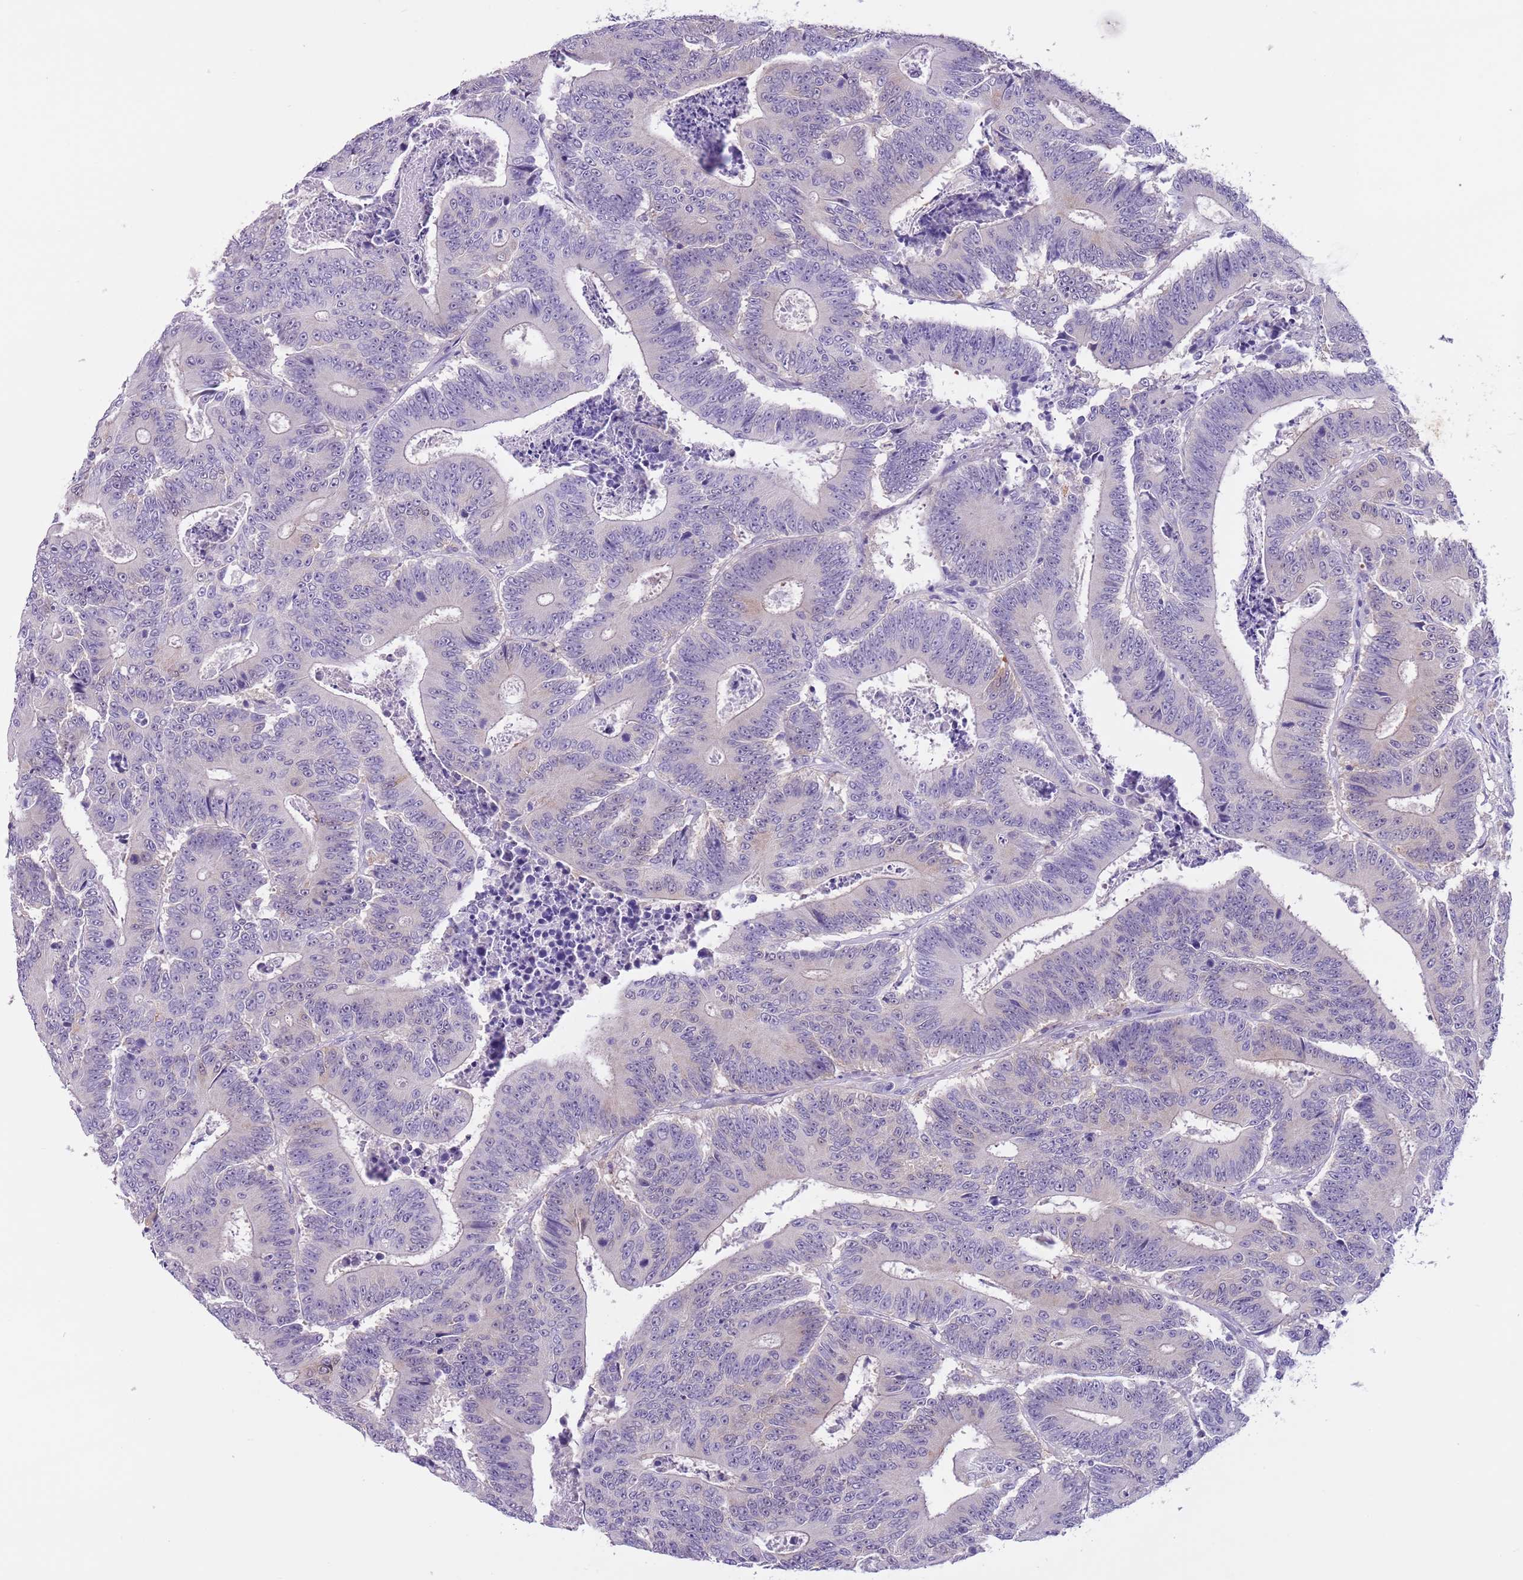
{"staining": {"intensity": "negative", "quantity": "none", "location": "none"}, "tissue": "colorectal cancer", "cell_type": "Tumor cells", "image_type": "cancer", "snomed": [{"axis": "morphology", "description": "Adenocarcinoma, NOS"}, {"axis": "topography", "description": "Colon"}], "caption": "Photomicrograph shows no protein positivity in tumor cells of colorectal cancer tissue.", "gene": "PFKFB2", "patient": {"sex": "male", "age": 83}}